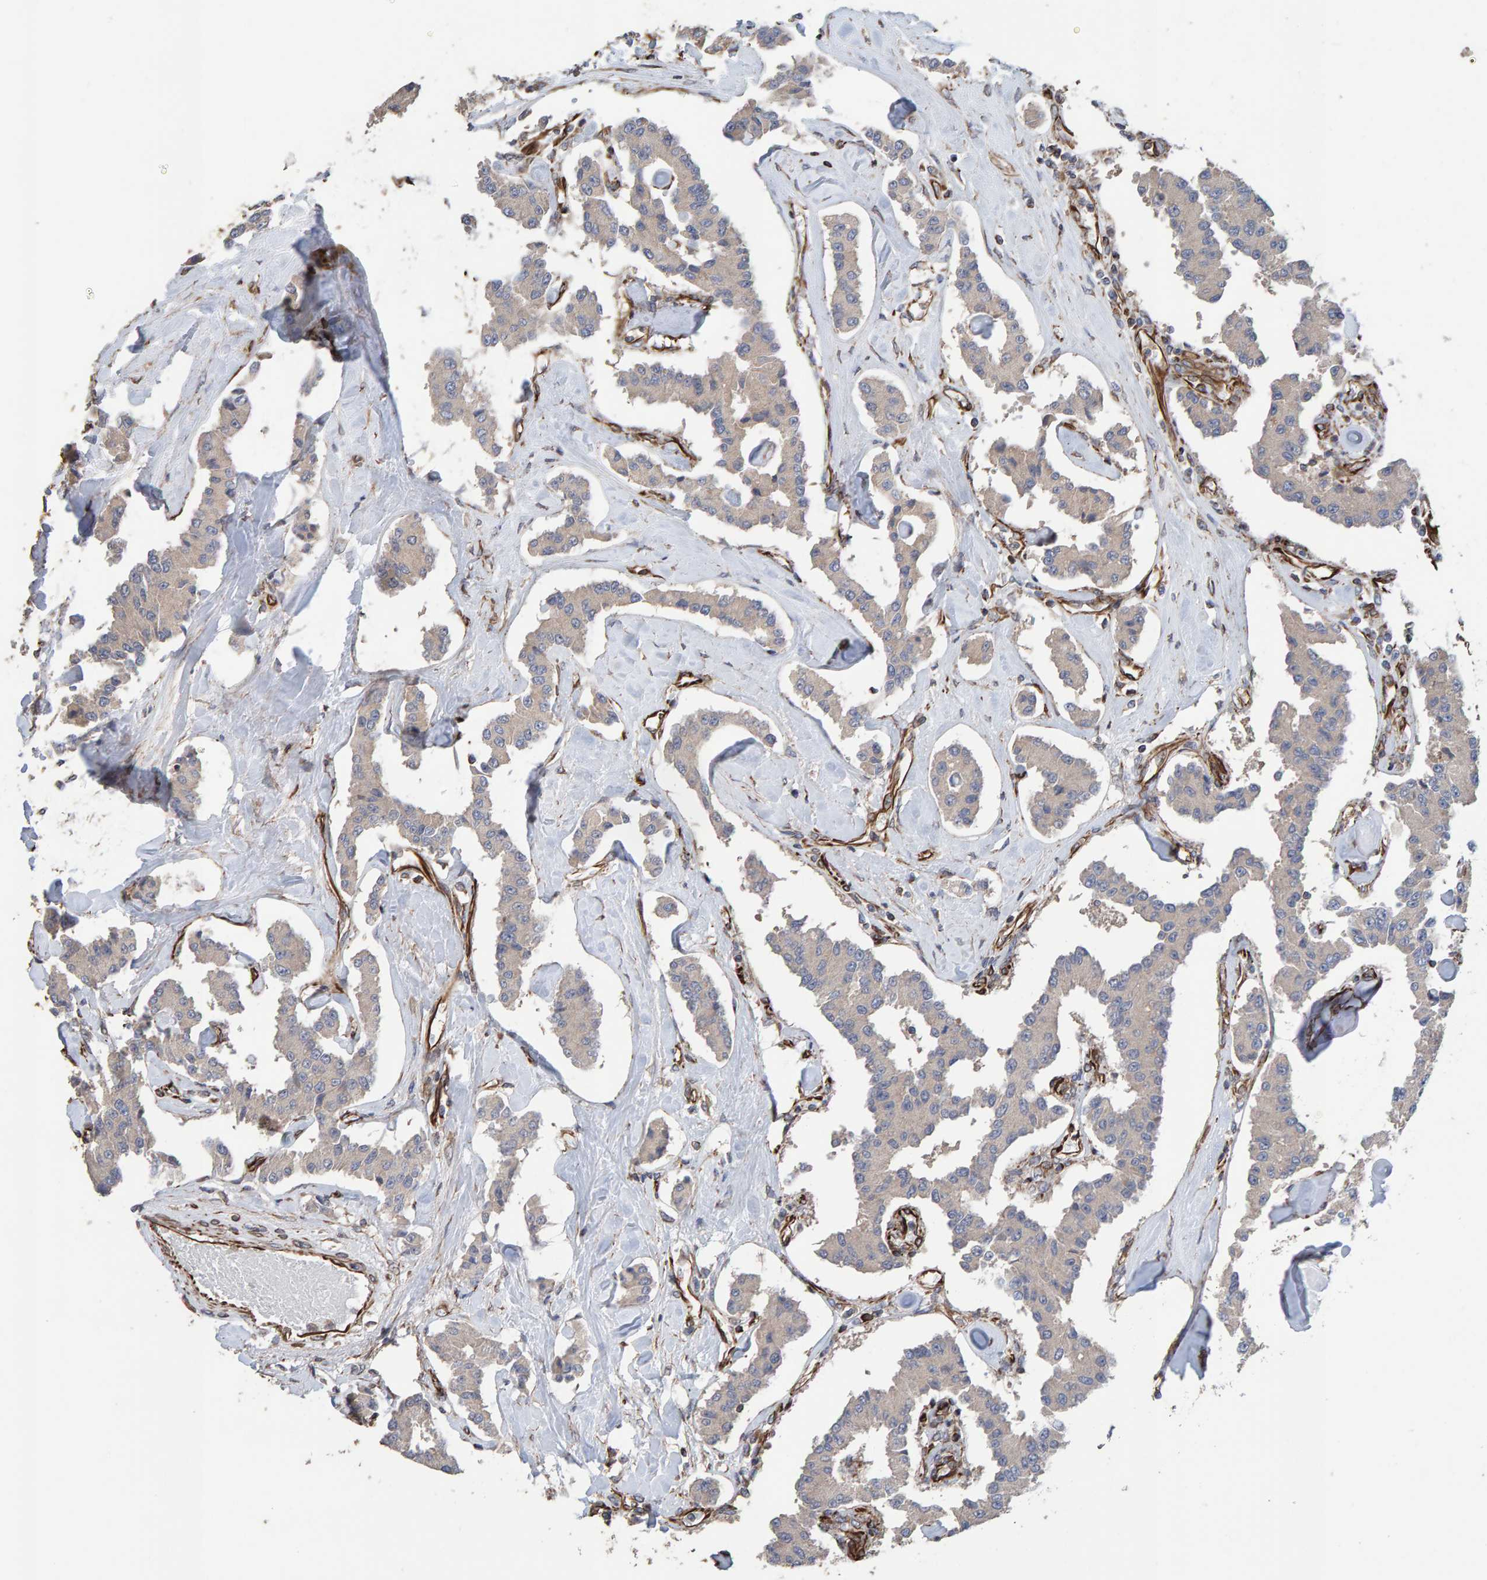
{"staining": {"intensity": "negative", "quantity": "none", "location": "none"}, "tissue": "carcinoid", "cell_type": "Tumor cells", "image_type": "cancer", "snomed": [{"axis": "morphology", "description": "Carcinoid, malignant, NOS"}, {"axis": "topography", "description": "Pancreas"}], "caption": "This is an immunohistochemistry photomicrograph of carcinoid. There is no positivity in tumor cells.", "gene": "ZNF347", "patient": {"sex": "male", "age": 41}}